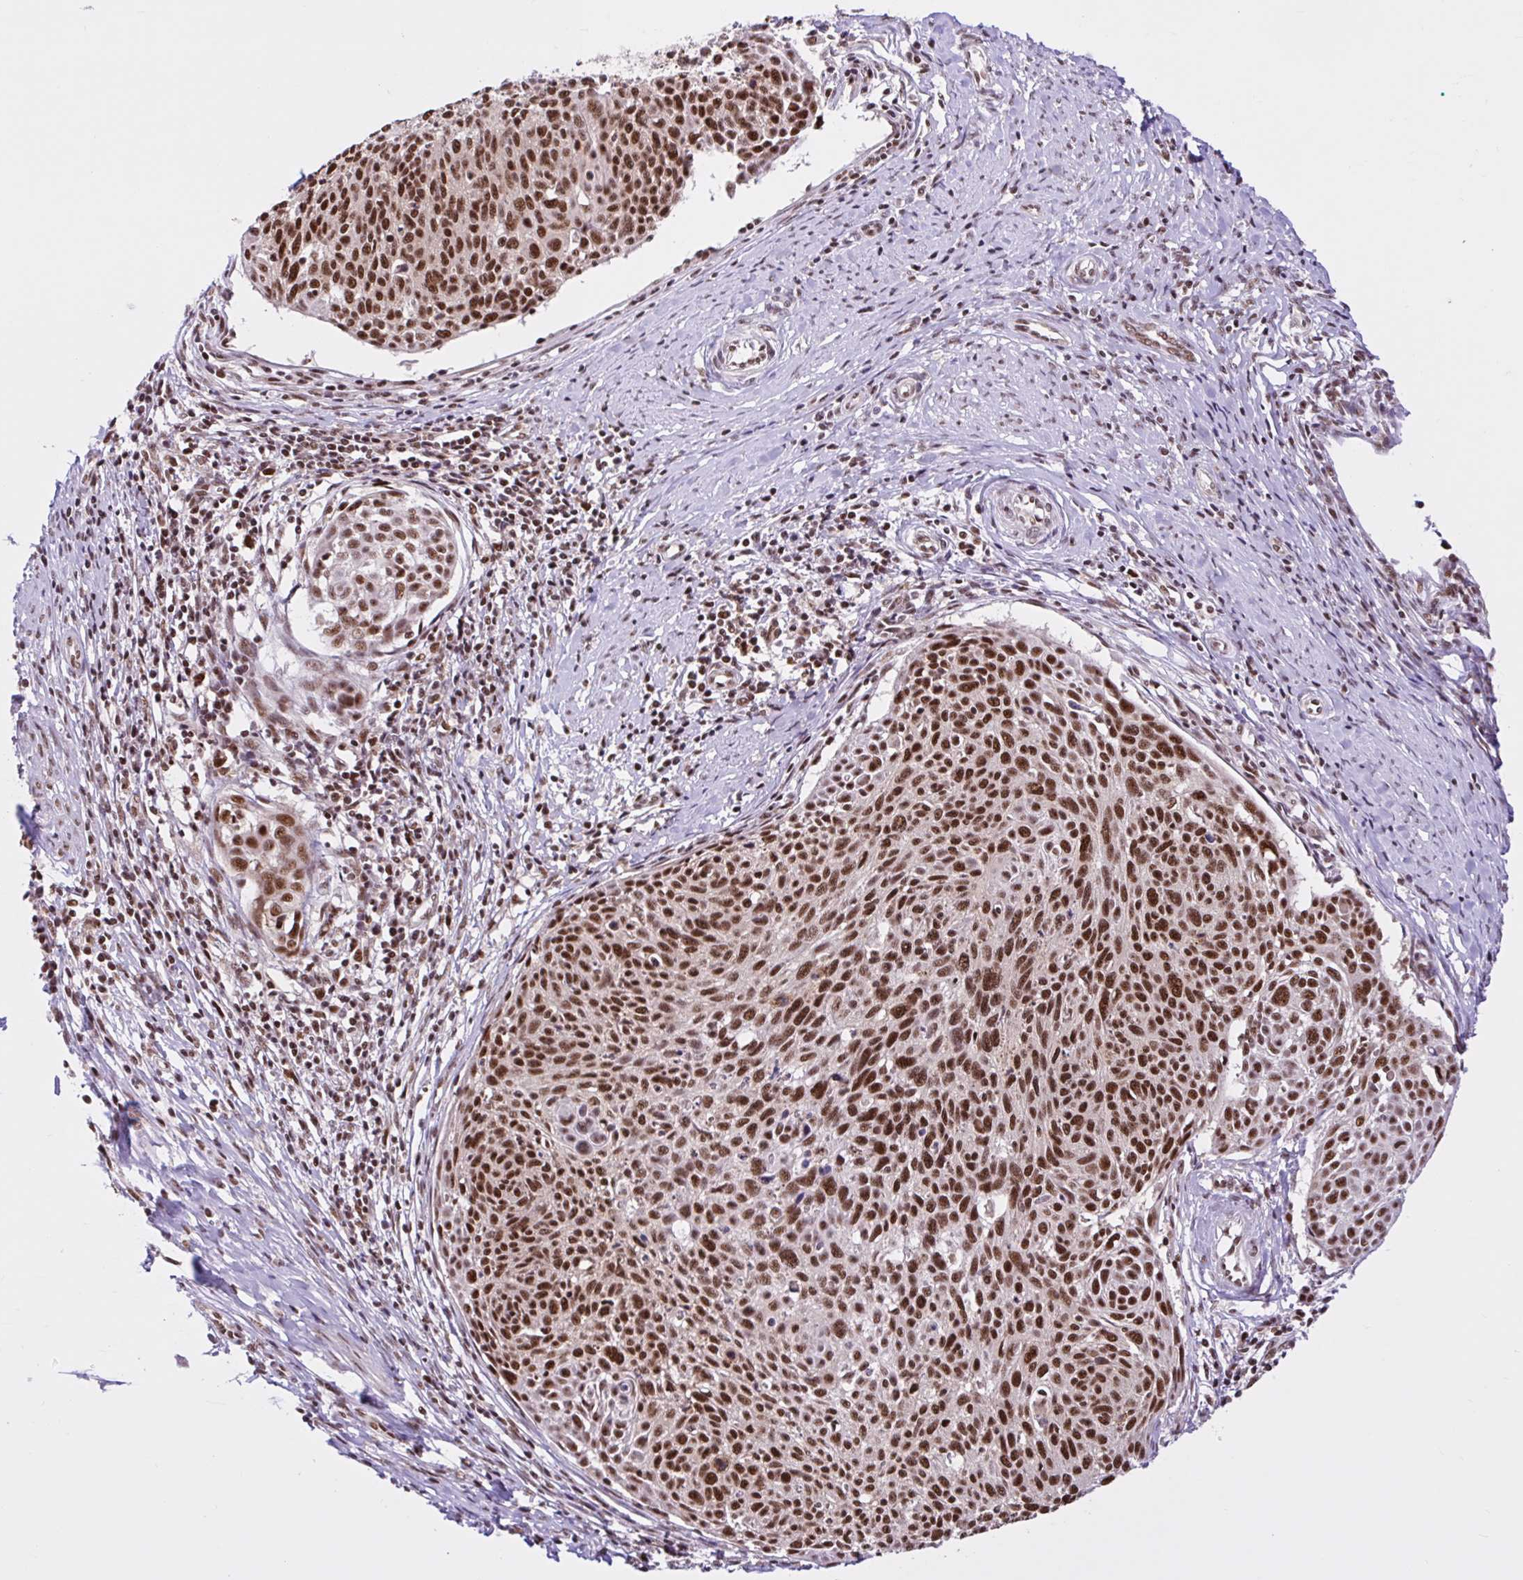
{"staining": {"intensity": "strong", "quantity": ">75%", "location": "nuclear"}, "tissue": "cervical cancer", "cell_type": "Tumor cells", "image_type": "cancer", "snomed": [{"axis": "morphology", "description": "Squamous cell carcinoma, NOS"}, {"axis": "topography", "description": "Cervix"}], "caption": "Tumor cells exhibit high levels of strong nuclear expression in approximately >75% of cells in cervical cancer (squamous cell carcinoma).", "gene": "CCDC12", "patient": {"sex": "female", "age": 49}}